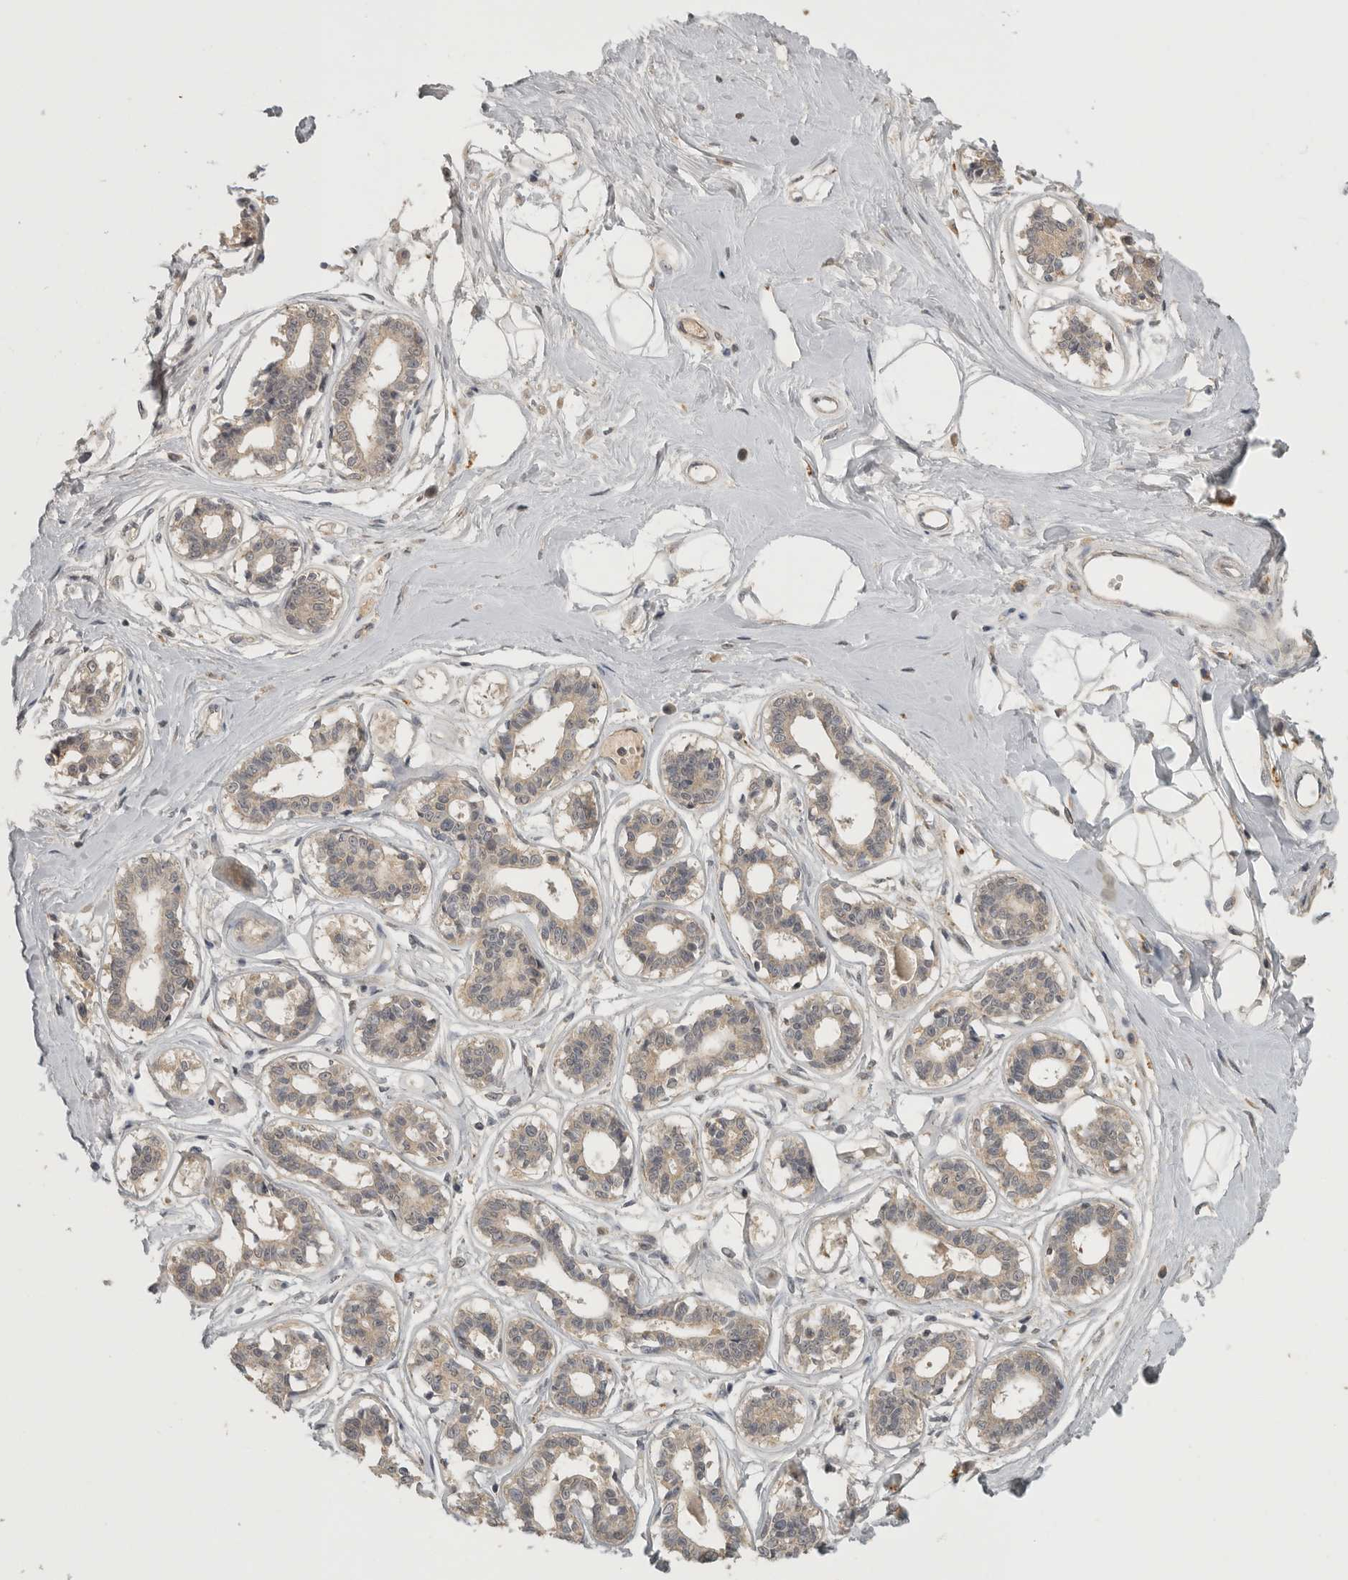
{"staining": {"intensity": "negative", "quantity": "none", "location": "none"}, "tissue": "breast", "cell_type": "Adipocytes", "image_type": "normal", "snomed": [{"axis": "morphology", "description": "Normal tissue, NOS"}, {"axis": "topography", "description": "Breast"}], "caption": "Immunohistochemical staining of unremarkable human breast shows no significant positivity in adipocytes.", "gene": "ADAMTS4", "patient": {"sex": "female", "age": 45}}